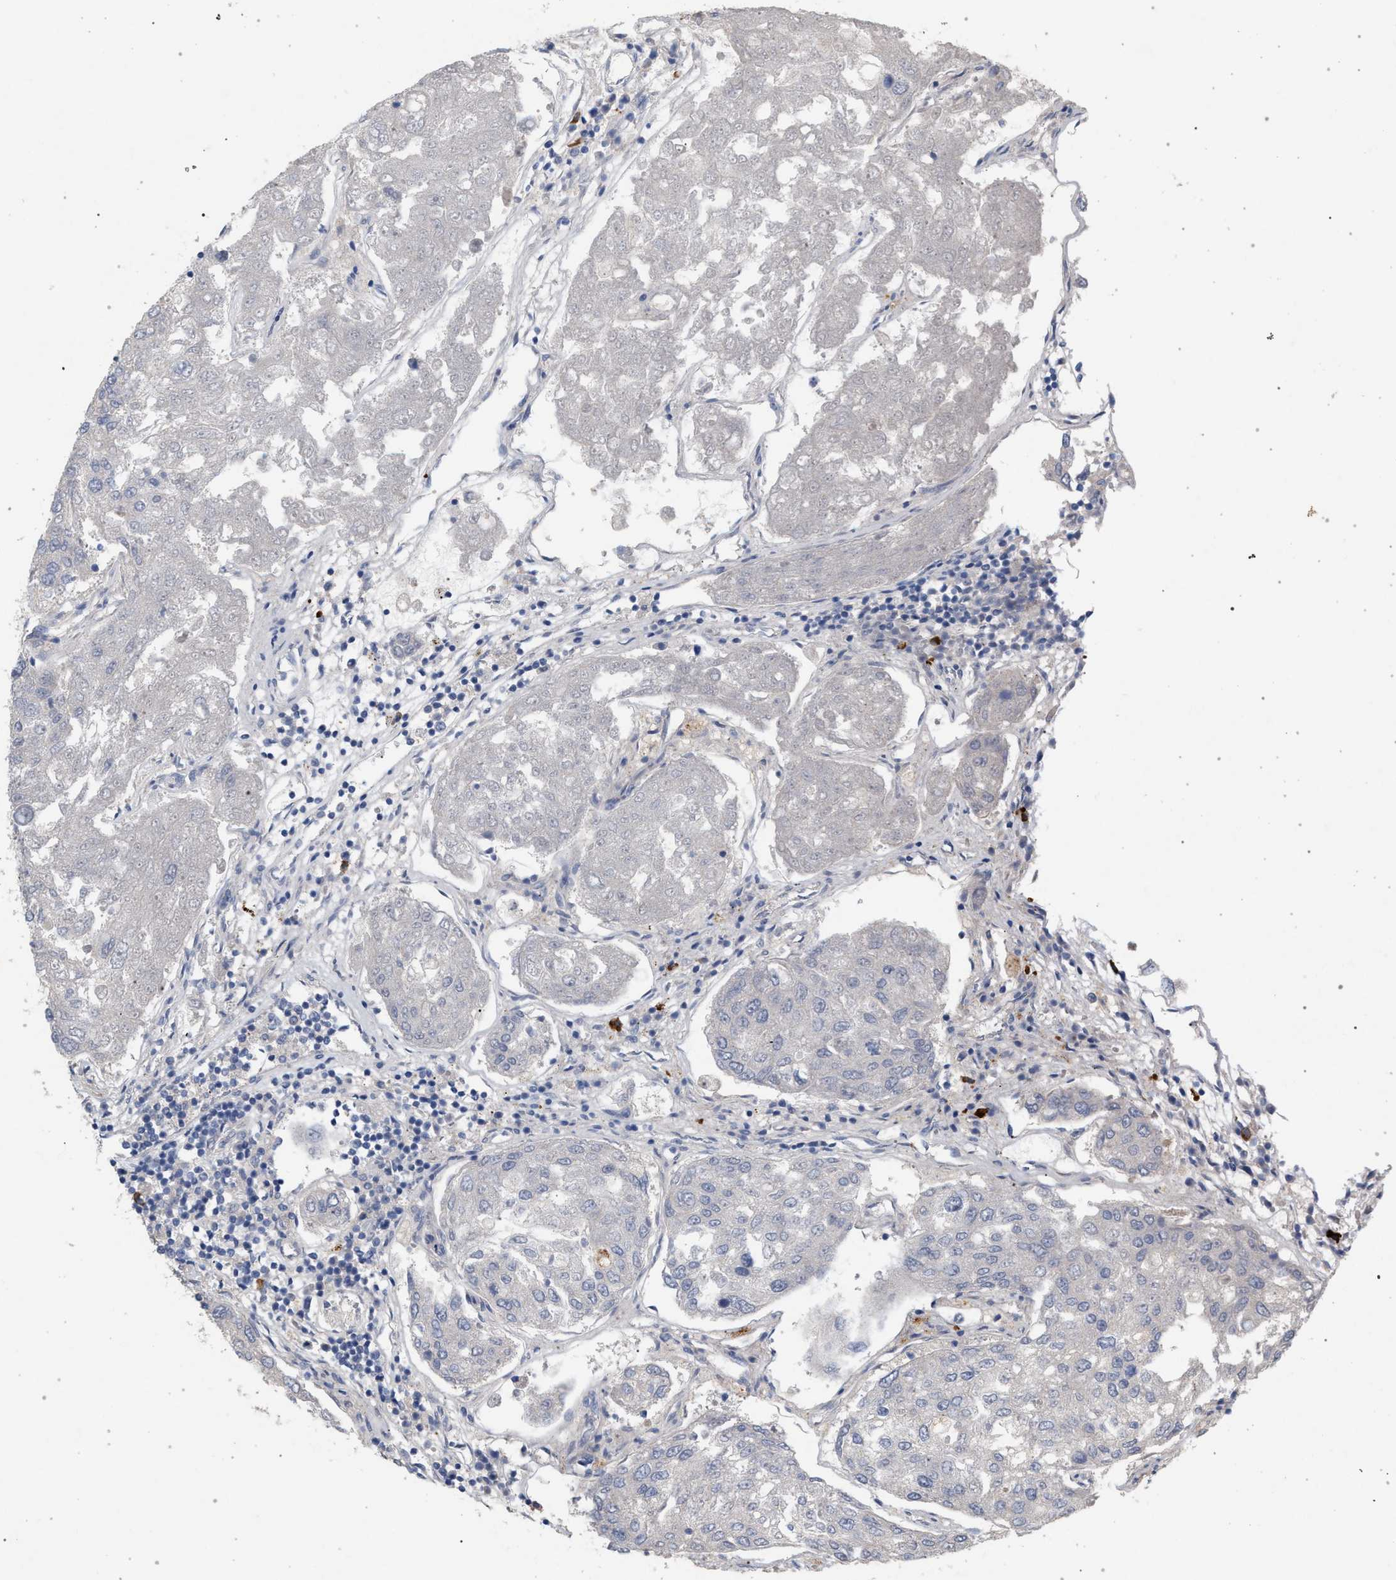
{"staining": {"intensity": "negative", "quantity": "none", "location": "none"}, "tissue": "urothelial cancer", "cell_type": "Tumor cells", "image_type": "cancer", "snomed": [{"axis": "morphology", "description": "Urothelial carcinoma, High grade"}, {"axis": "topography", "description": "Lymph node"}, {"axis": "topography", "description": "Urinary bladder"}], "caption": "Urothelial carcinoma (high-grade) was stained to show a protein in brown. There is no significant staining in tumor cells.", "gene": "MAMDC2", "patient": {"sex": "male", "age": 51}}